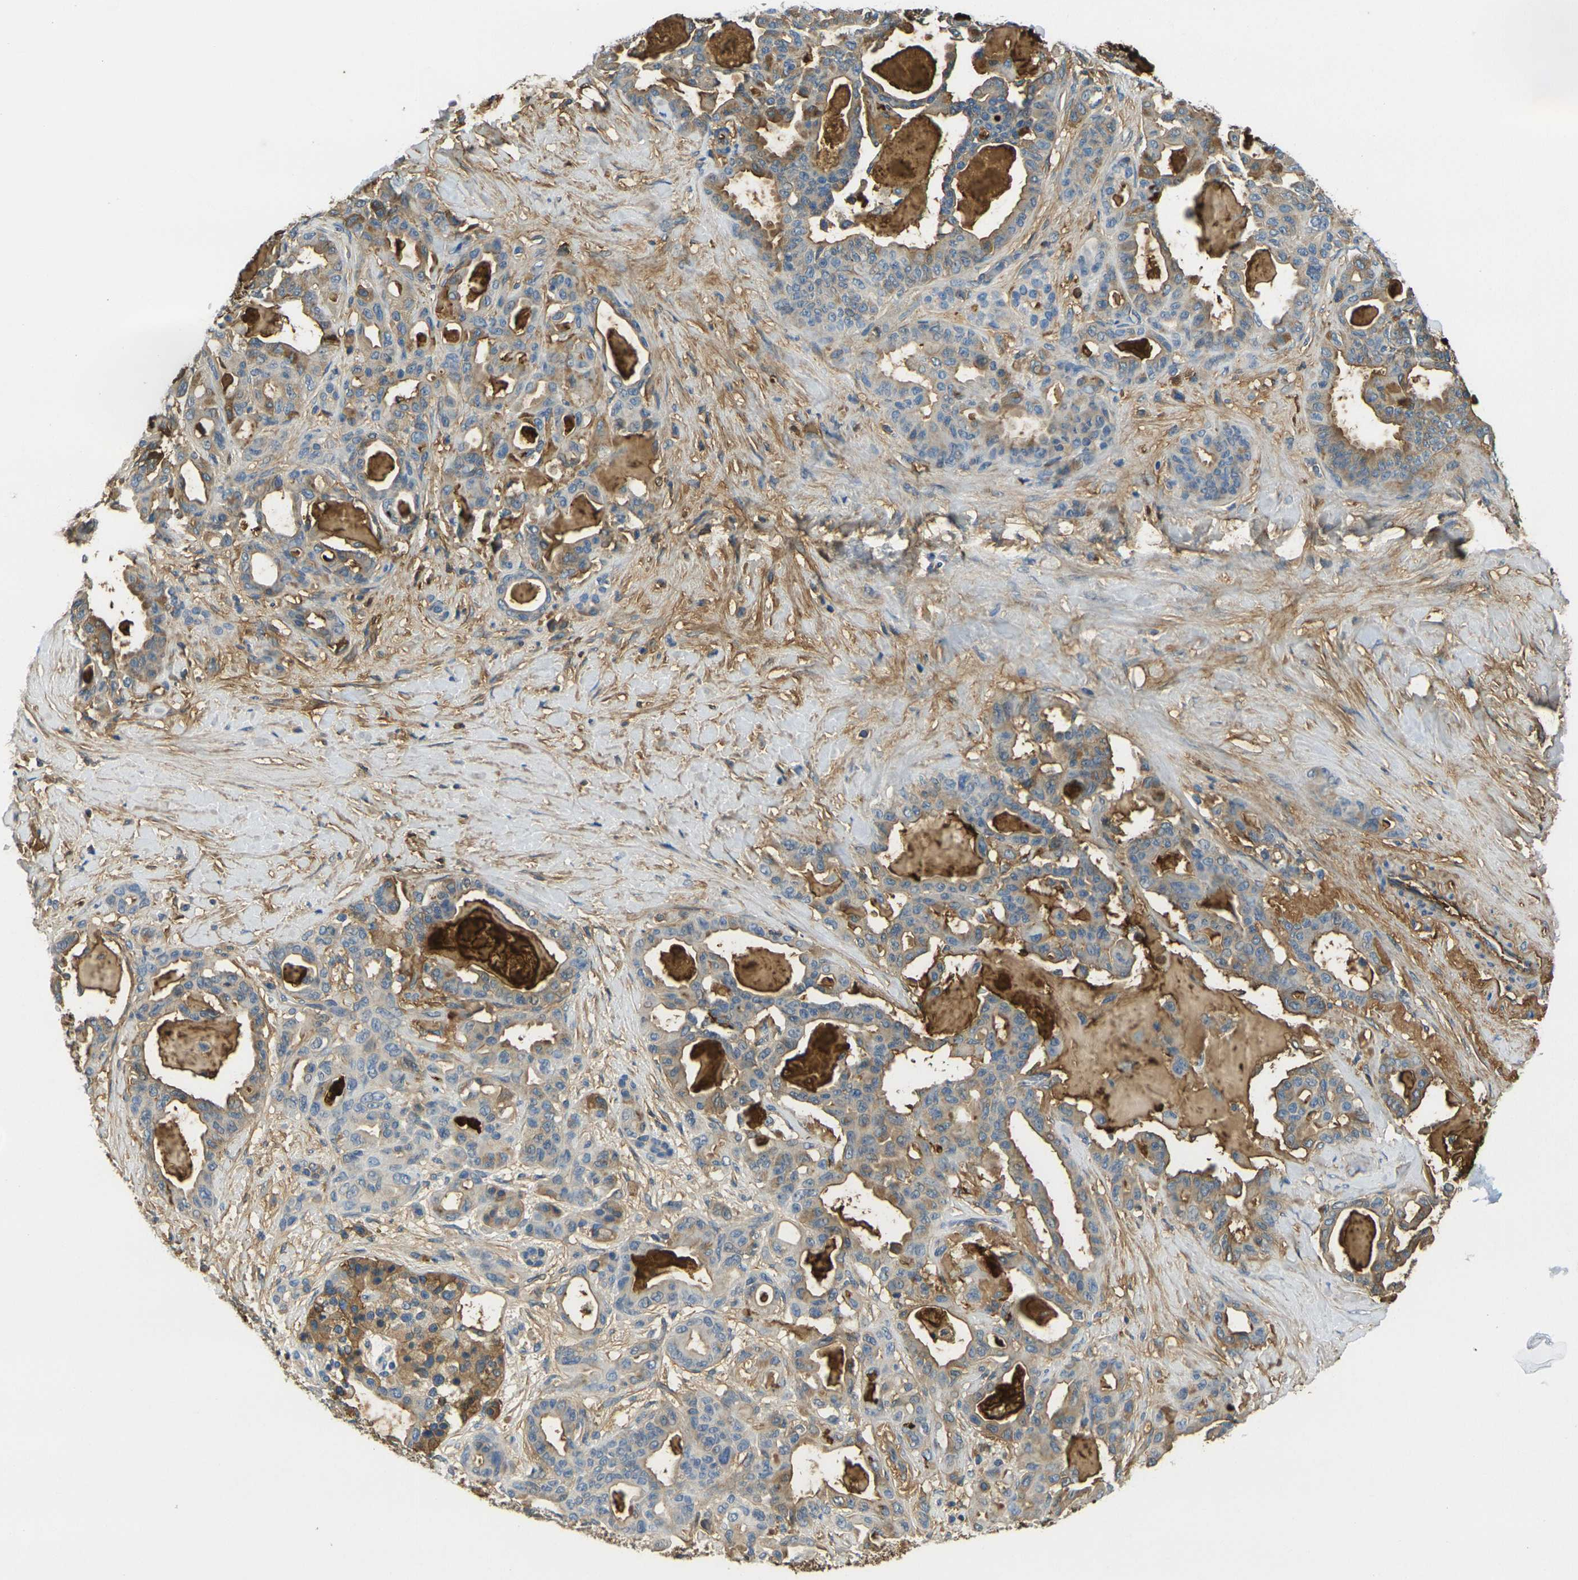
{"staining": {"intensity": "moderate", "quantity": "25%-75%", "location": "cytoplasmic/membranous"}, "tissue": "pancreatic cancer", "cell_type": "Tumor cells", "image_type": "cancer", "snomed": [{"axis": "morphology", "description": "Adenocarcinoma, NOS"}, {"axis": "topography", "description": "Pancreas"}], "caption": "Adenocarcinoma (pancreatic) stained for a protein shows moderate cytoplasmic/membranous positivity in tumor cells.", "gene": "PLCD1", "patient": {"sex": "male", "age": 63}}